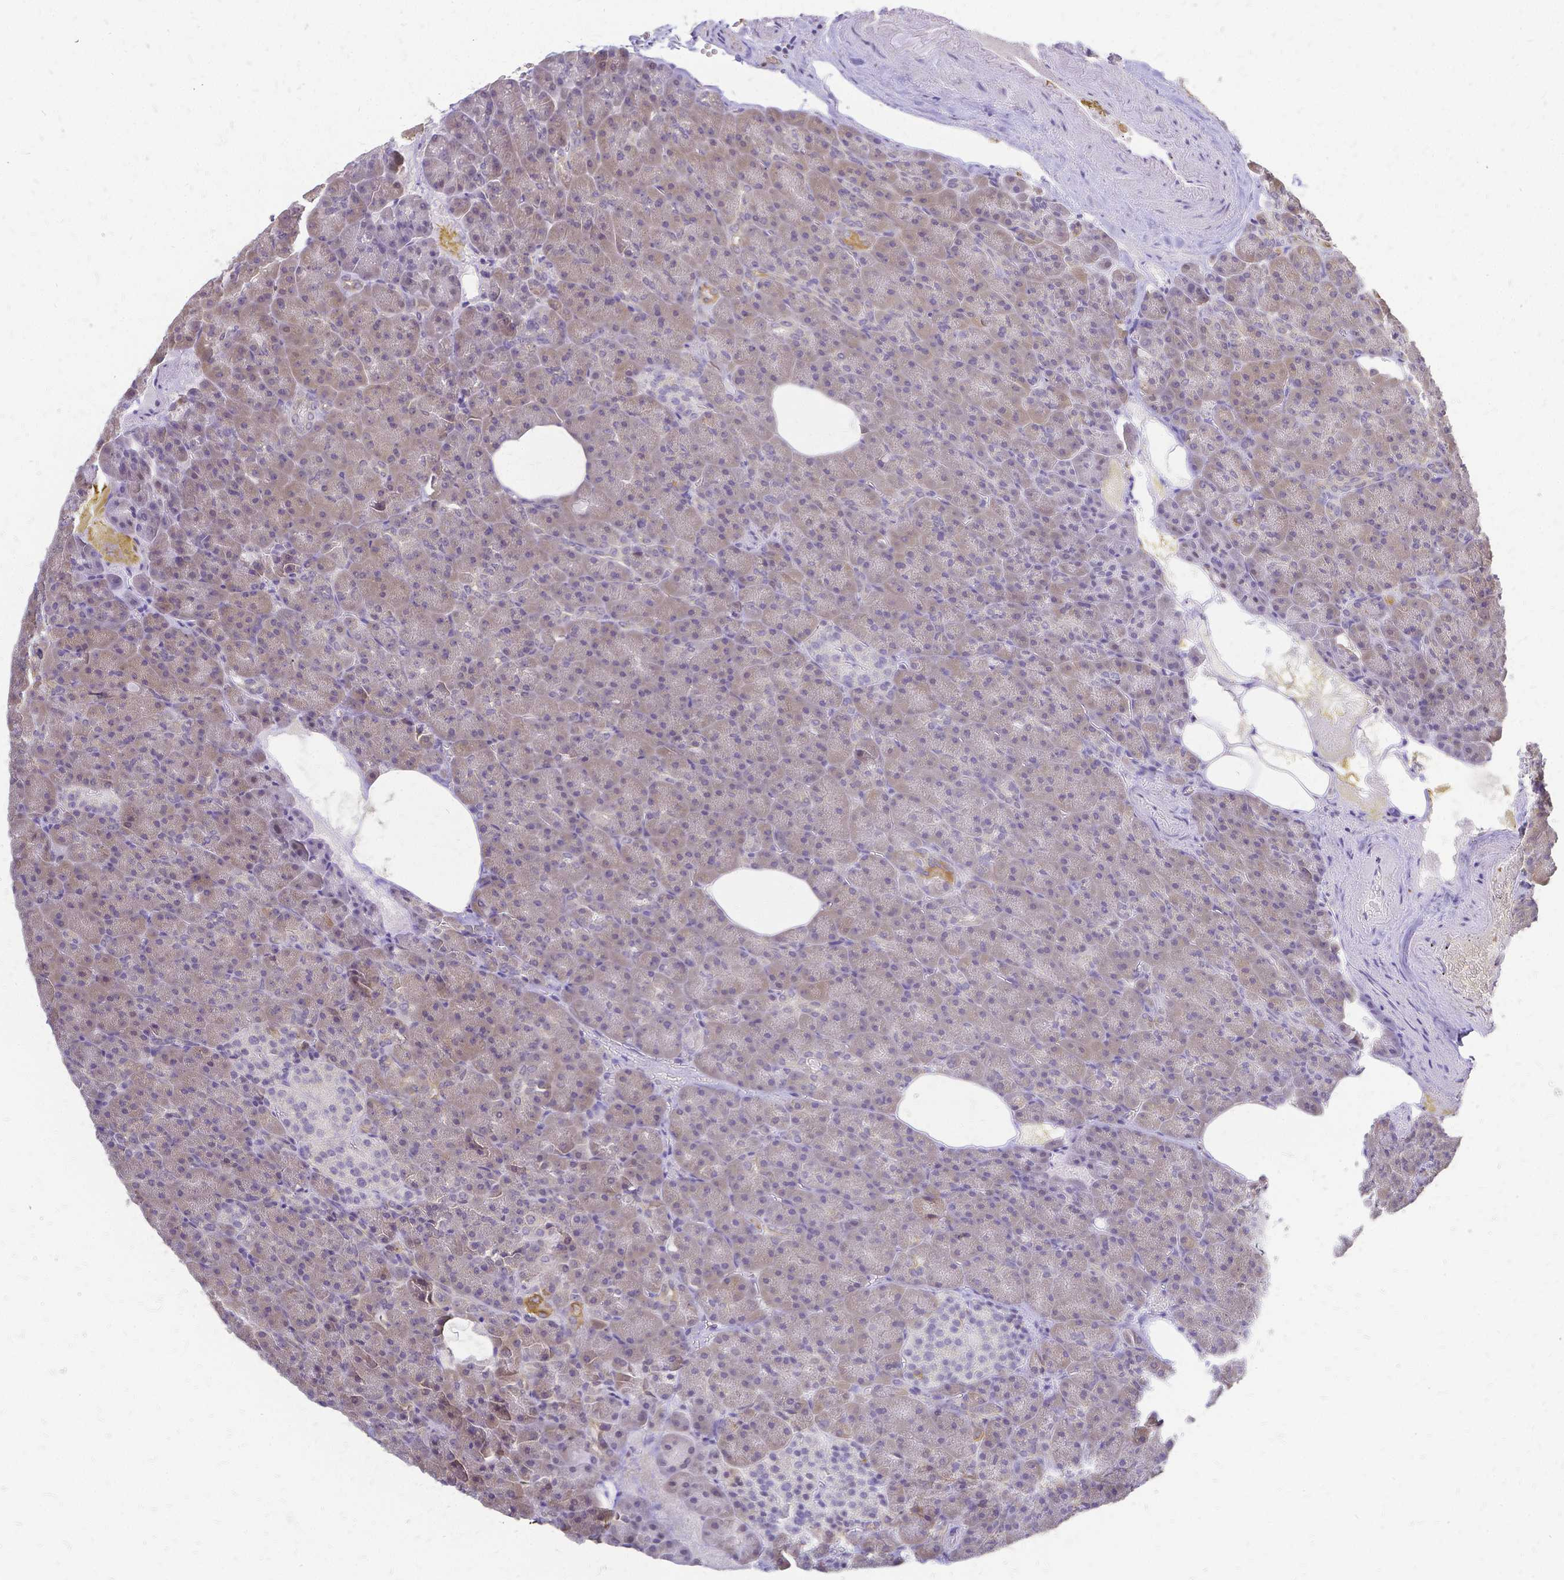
{"staining": {"intensity": "moderate", "quantity": "<25%", "location": "cytoplasmic/membranous"}, "tissue": "pancreas", "cell_type": "Exocrine glandular cells", "image_type": "normal", "snomed": [{"axis": "morphology", "description": "Normal tissue, NOS"}, {"axis": "topography", "description": "Pancreas"}], "caption": "Approximately <25% of exocrine glandular cells in benign human pancreas show moderate cytoplasmic/membranous protein staining as visualized by brown immunohistochemical staining.", "gene": "CIB1", "patient": {"sex": "female", "age": 74}}